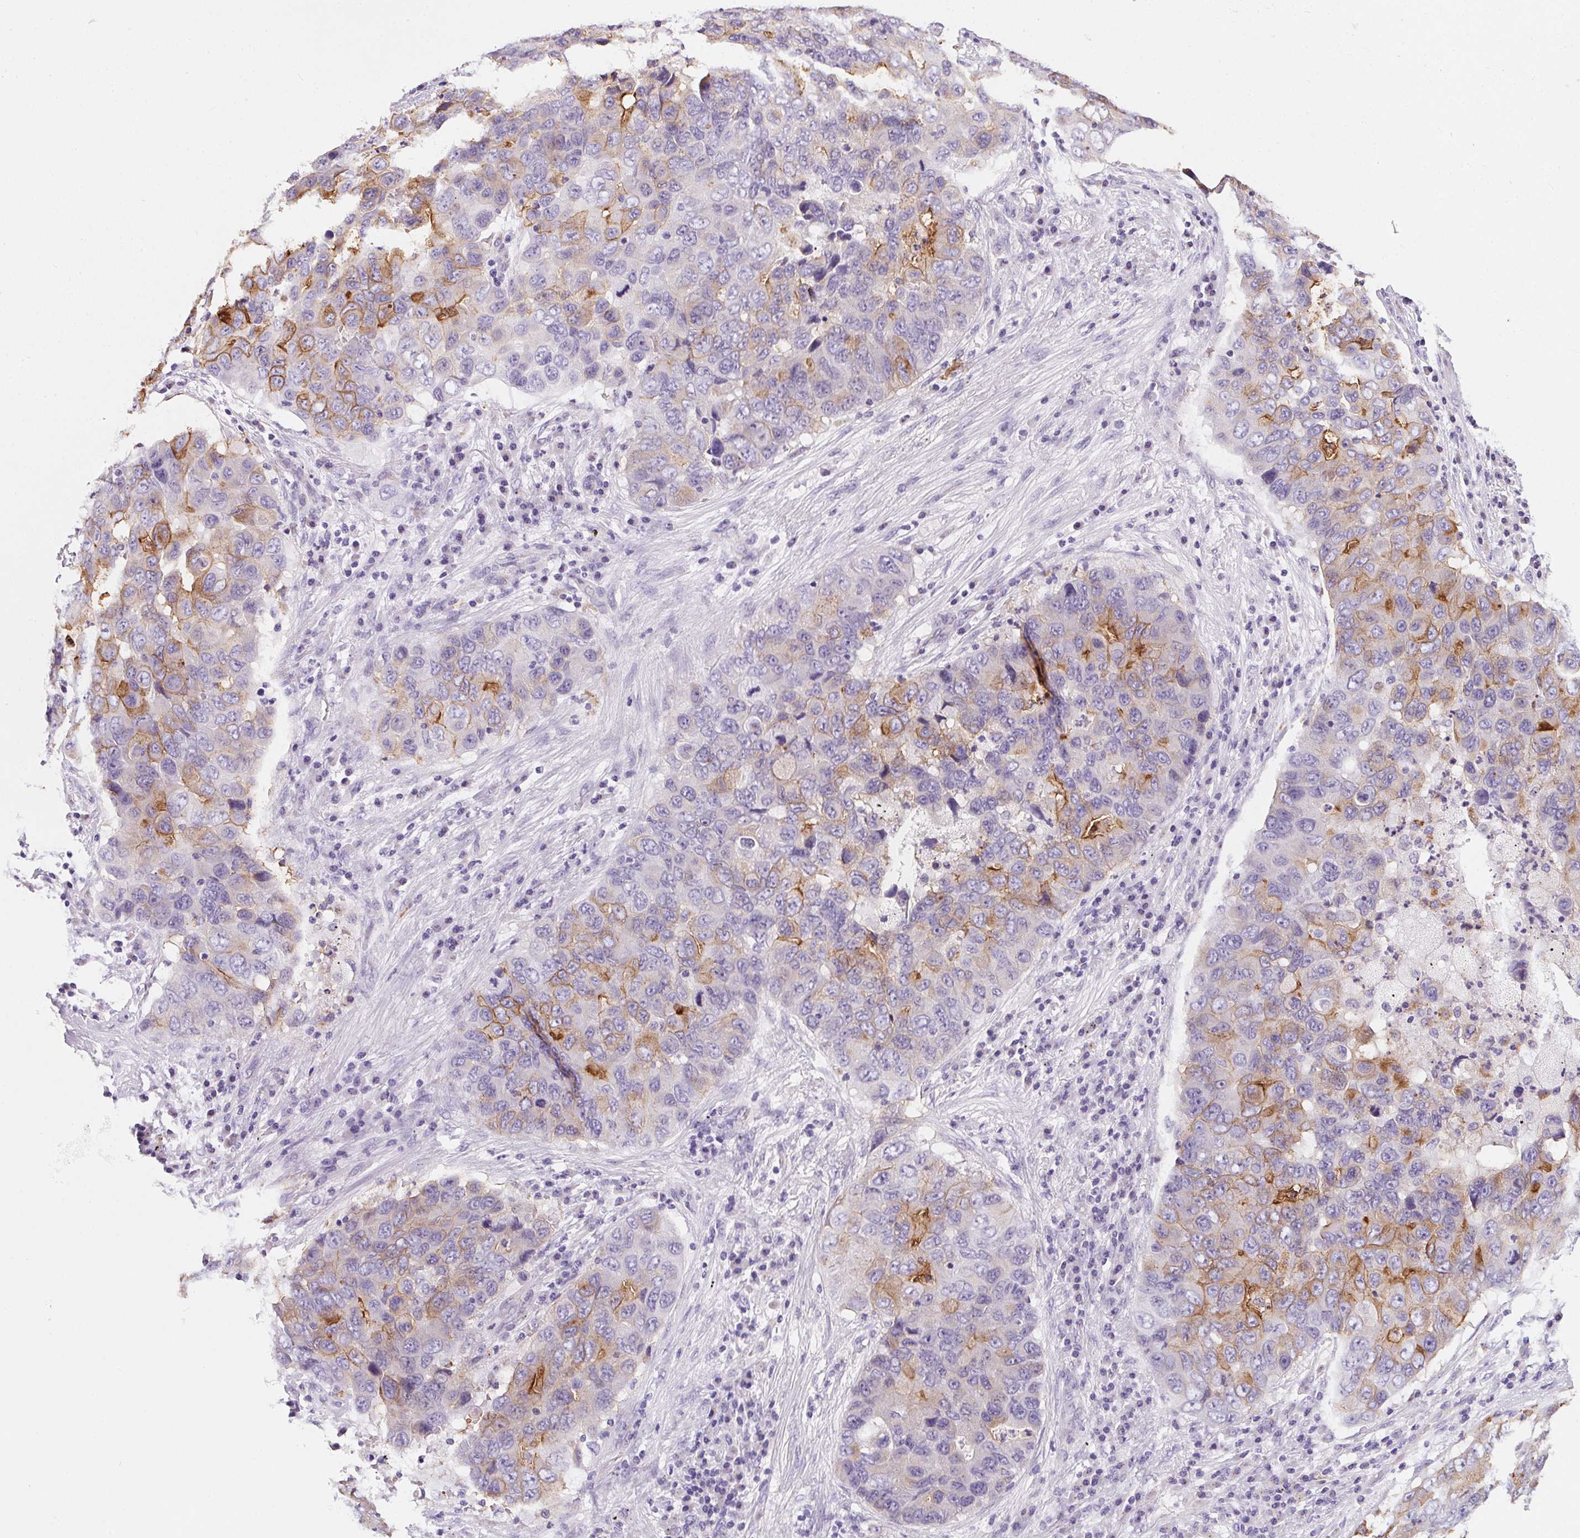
{"staining": {"intensity": "moderate", "quantity": "<25%", "location": "cytoplasmic/membranous"}, "tissue": "lung cancer", "cell_type": "Tumor cells", "image_type": "cancer", "snomed": [{"axis": "morphology", "description": "Adenocarcinoma, NOS"}, {"axis": "morphology", "description": "Adenocarcinoma, metastatic, NOS"}, {"axis": "topography", "description": "Lymph node"}, {"axis": "topography", "description": "Lung"}], "caption": "About <25% of tumor cells in lung cancer demonstrate moderate cytoplasmic/membranous protein expression as visualized by brown immunohistochemical staining.", "gene": "AQP5", "patient": {"sex": "female", "age": 54}}